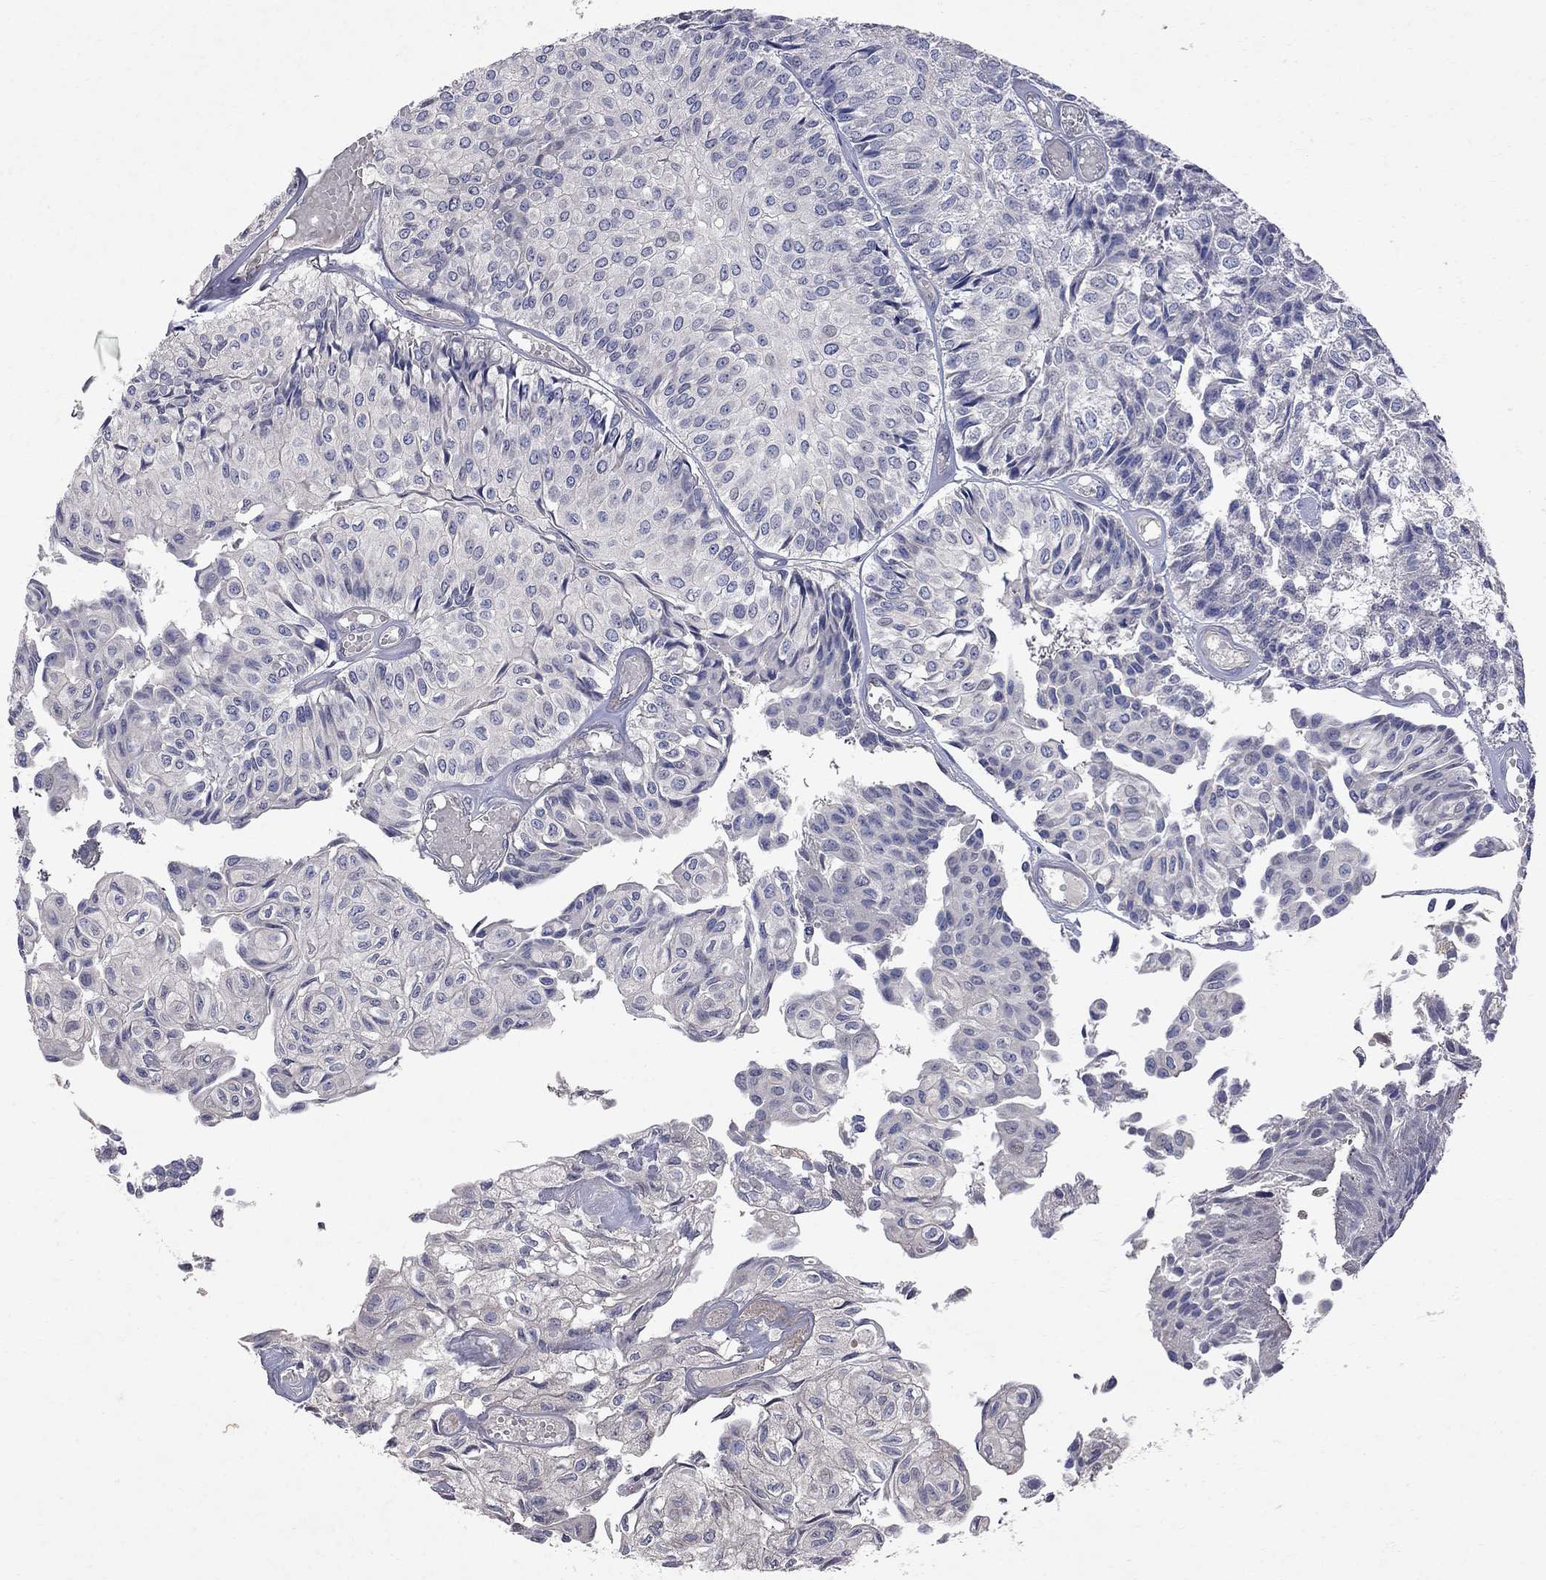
{"staining": {"intensity": "negative", "quantity": "none", "location": "none"}, "tissue": "urothelial cancer", "cell_type": "Tumor cells", "image_type": "cancer", "snomed": [{"axis": "morphology", "description": "Urothelial carcinoma, Low grade"}, {"axis": "topography", "description": "Urinary bladder"}], "caption": "This photomicrograph is of urothelial cancer stained with immunohistochemistry to label a protein in brown with the nuclei are counter-stained blue. There is no expression in tumor cells. Nuclei are stained in blue.", "gene": "ABI3", "patient": {"sex": "male", "age": 89}}